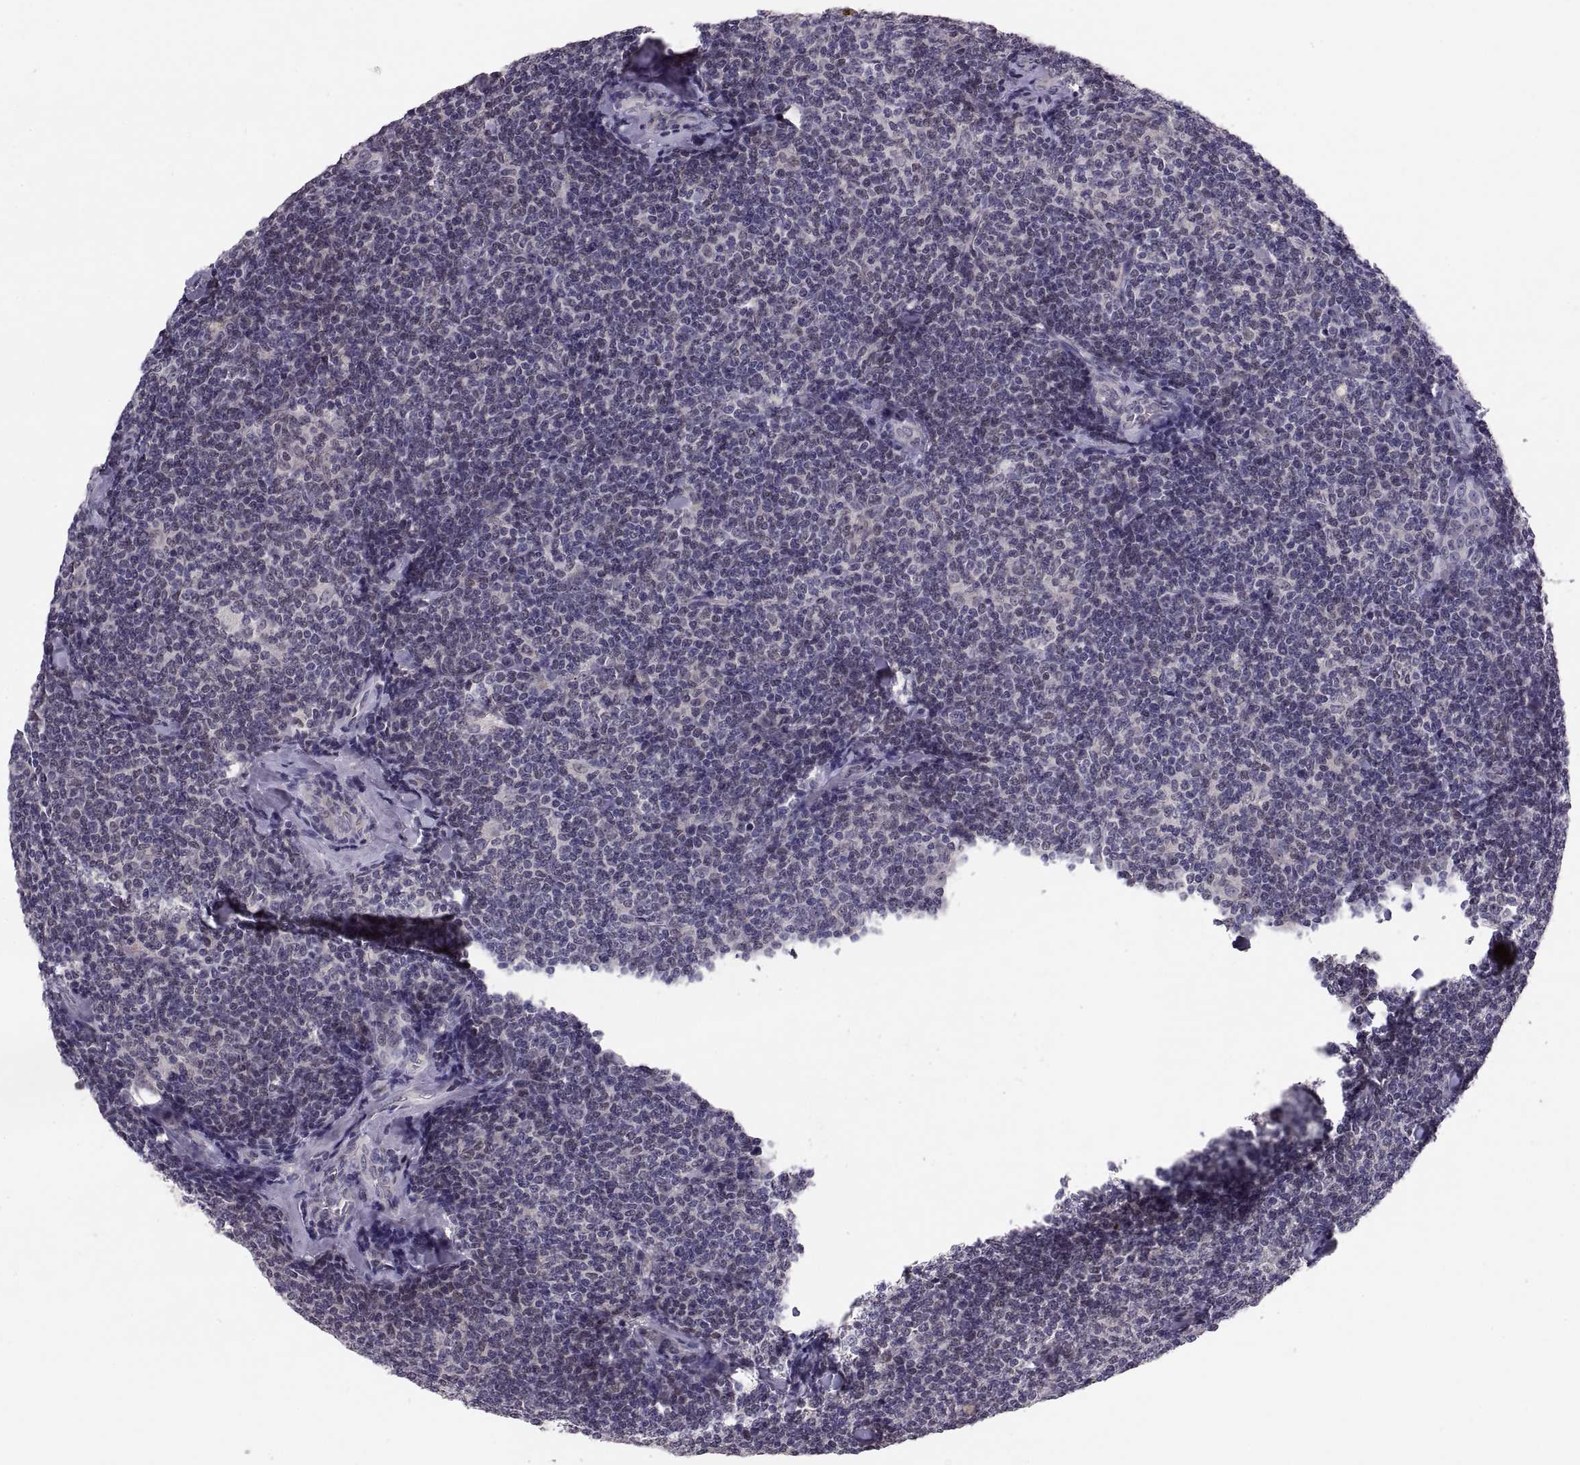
{"staining": {"intensity": "negative", "quantity": "none", "location": "none"}, "tissue": "lymphoma", "cell_type": "Tumor cells", "image_type": "cancer", "snomed": [{"axis": "morphology", "description": "Malignant lymphoma, non-Hodgkin's type, Low grade"}, {"axis": "topography", "description": "Lymph node"}], "caption": "Lymphoma was stained to show a protein in brown. There is no significant expression in tumor cells. (Immunohistochemistry, brightfield microscopy, high magnification).", "gene": "PAX2", "patient": {"sex": "female", "age": 56}}